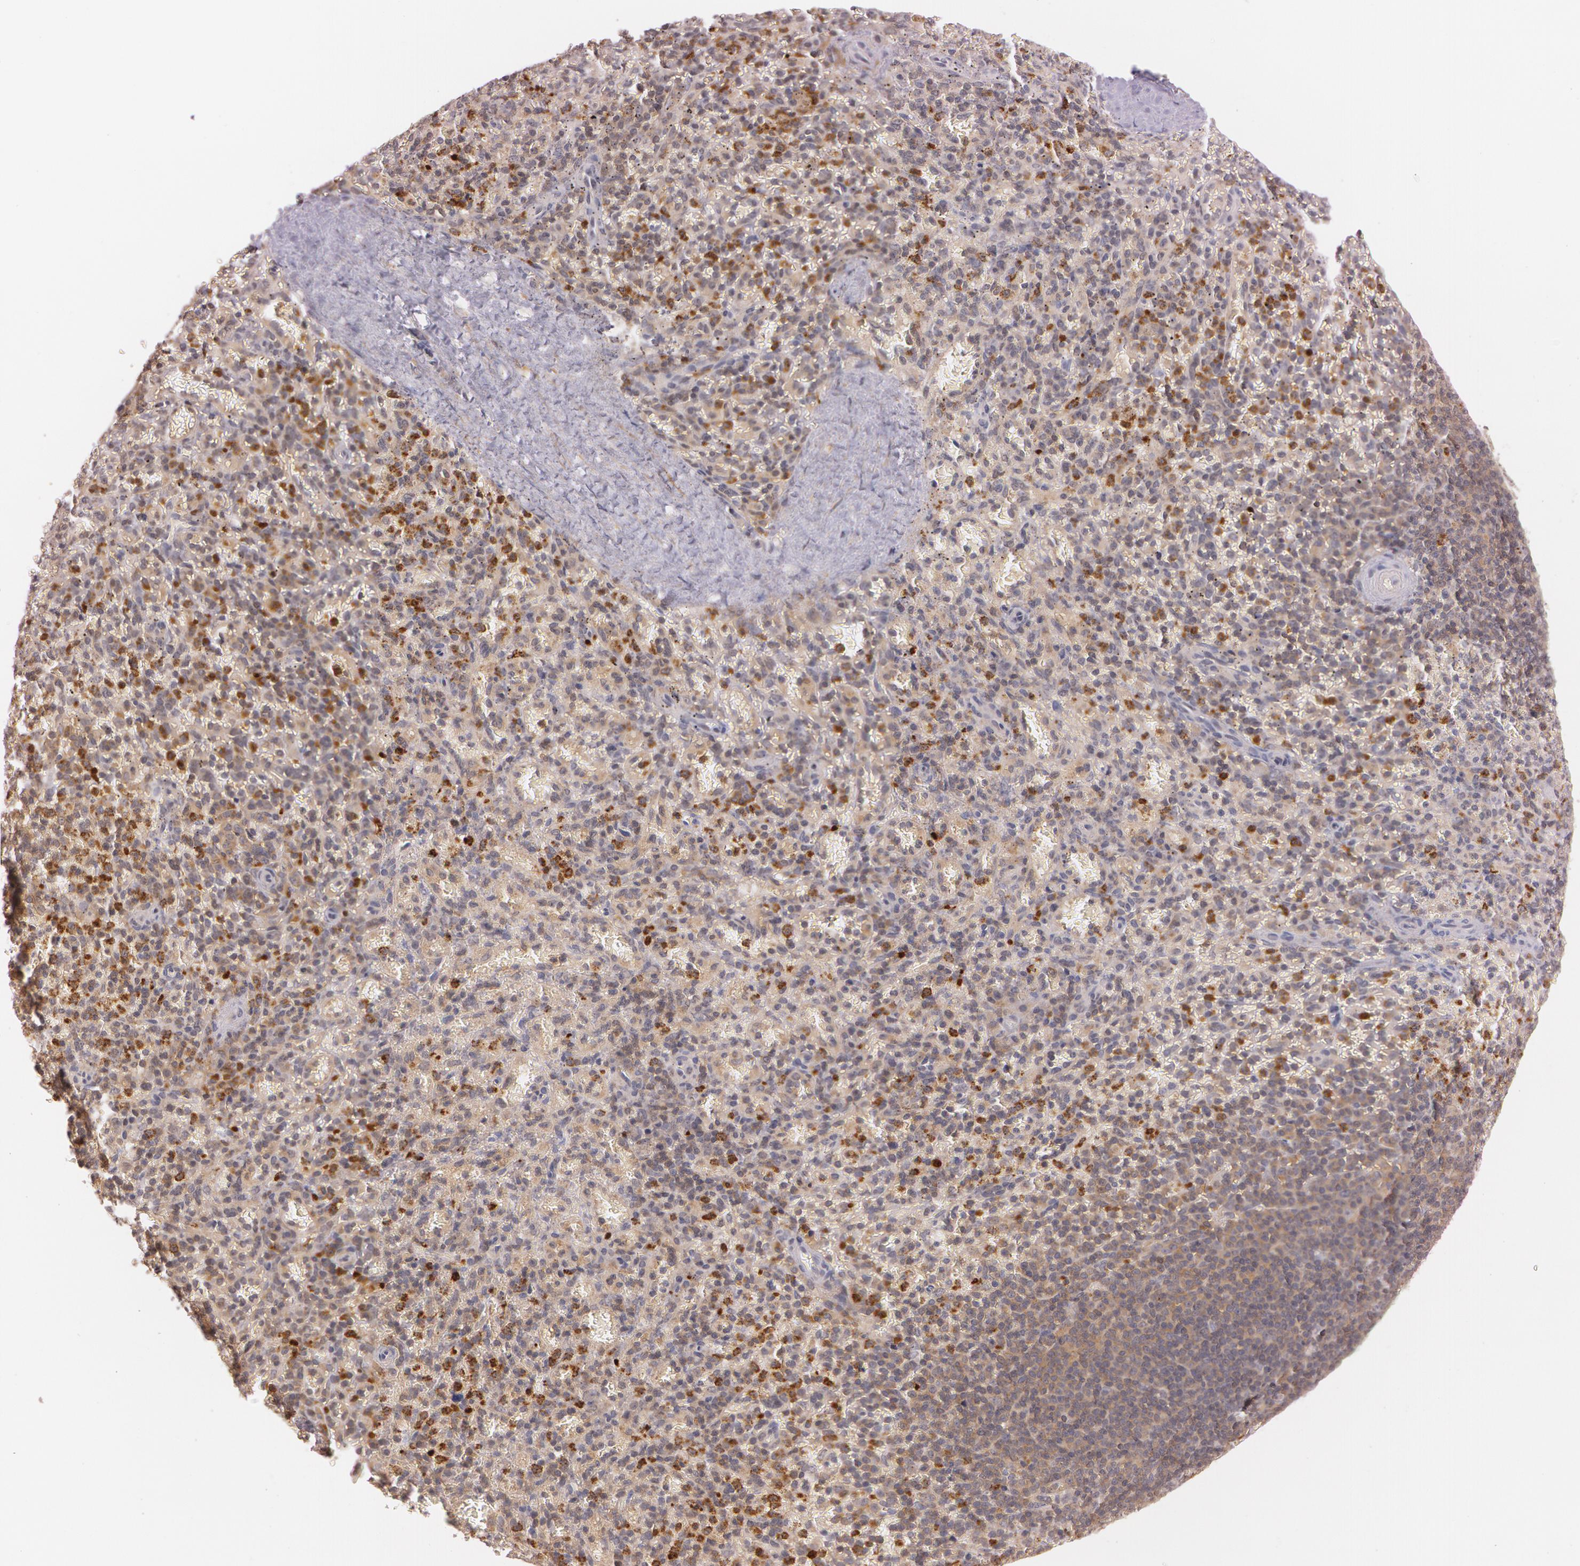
{"staining": {"intensity": "weak", "quantity": ">75%", "location": "cytoplasmic/membranous"}, "tissue": "spleen", "cell_type": "Cells in red pulp", "image_type": "normal", "snomed": [{"axis": "morphology", "description": "Normal tissue, NOS"}, {"axis": "topography", "description": "Spleen"}], "caption": "This image reveals immunohistochemistry staining of unremarkable human spleen, with low weak cytoplasmic/membranous positivity in about >75% of cells in red pulp.", "gene": "ATG2B", "patient": {"sex": "female", "age": 50}}